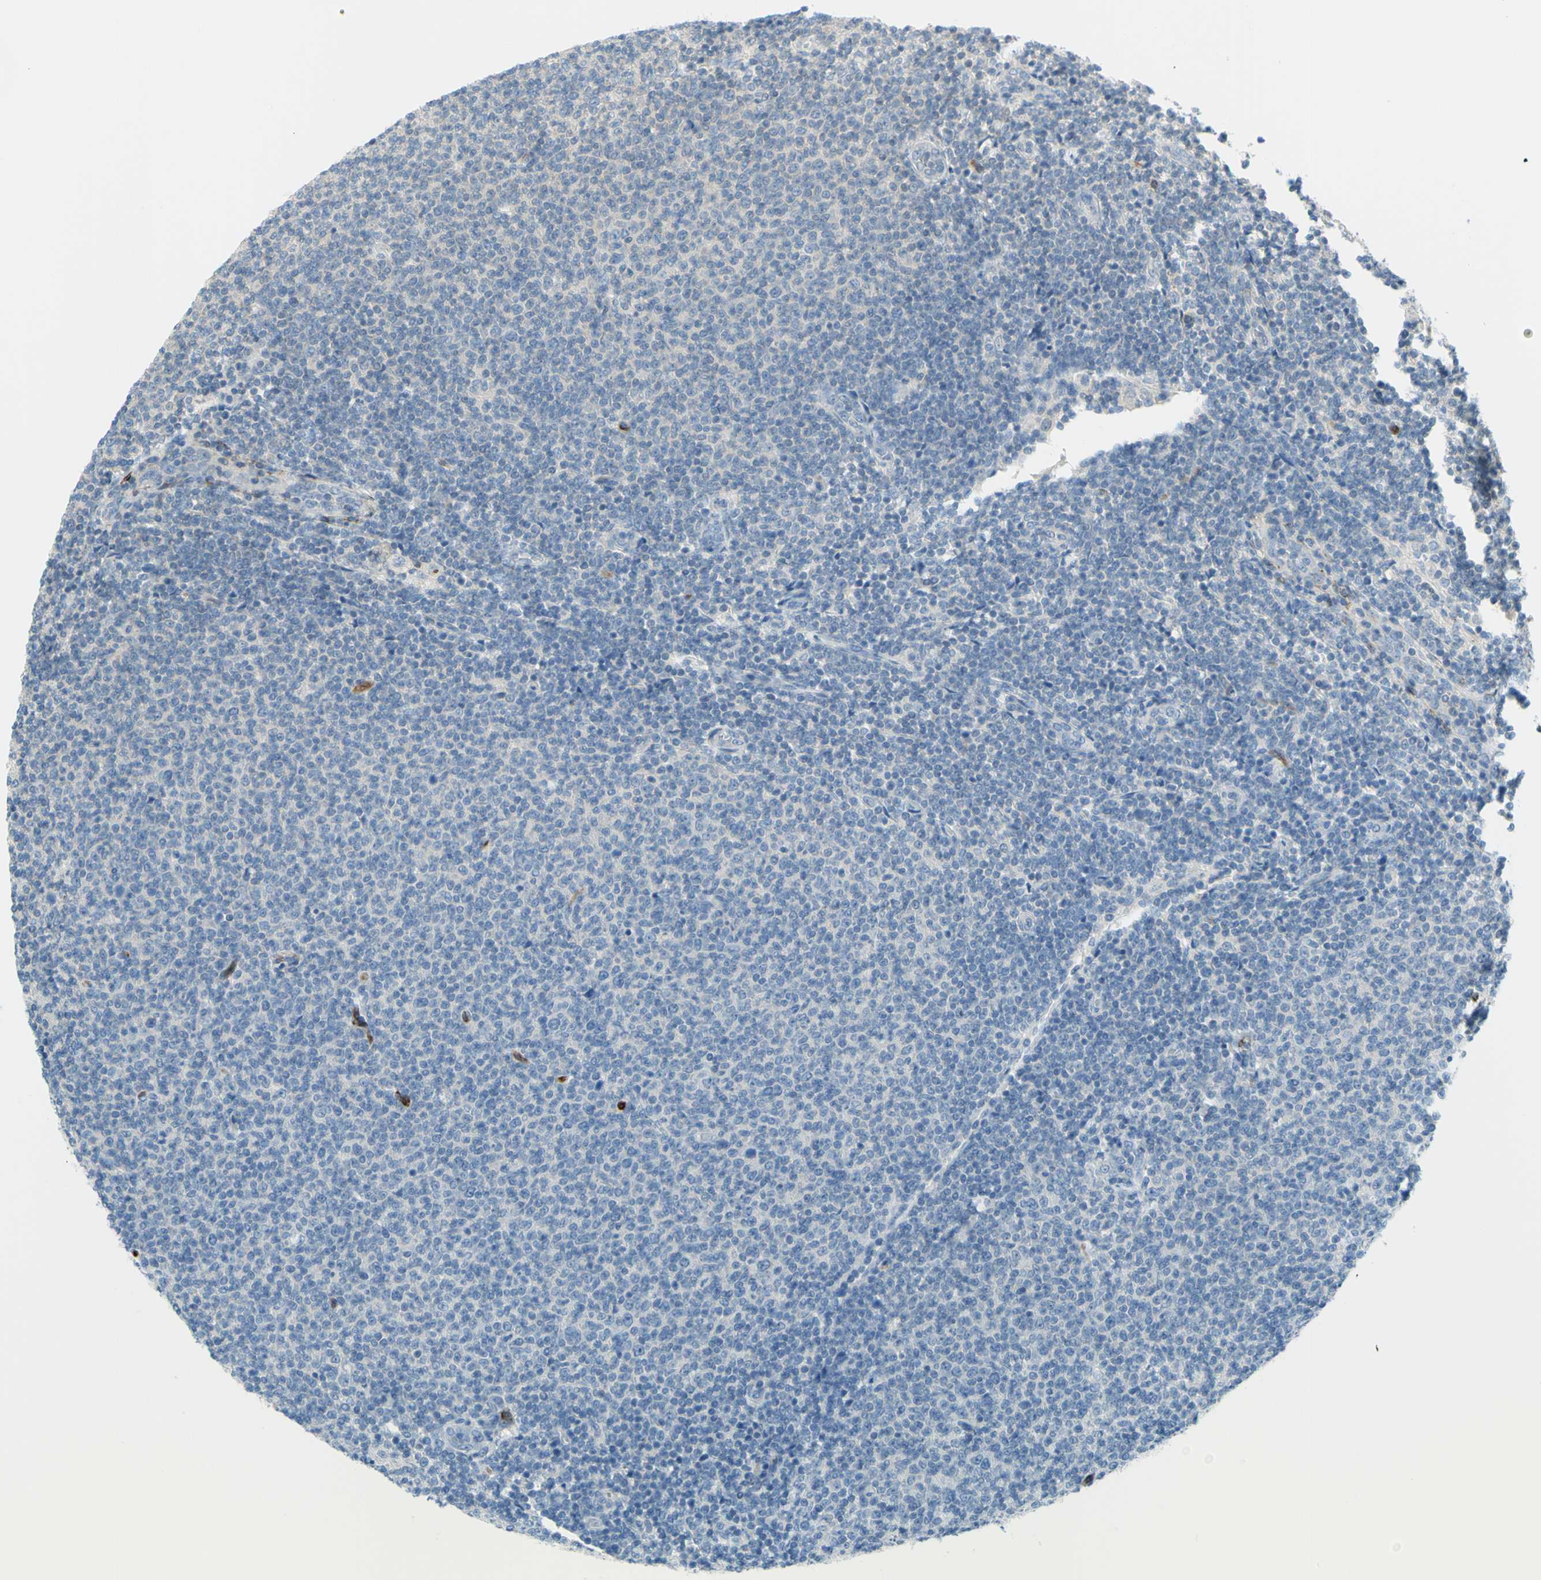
{"staining": {"intensity": "negative", "quantity": "none", "location": "none"}, "tissue": "lymphoma", "cell_type": "Tumor cells", "image_type": "cancer", "snomed": [{"axis": "morphology", "description": "Malignant lymphoma, non-Hodgkin's type, Low grade"}, {"axis": "topography", "description": "Lymph node"}], "caption": "IHC image of human lymphoma stained for a protein (brown), which reveals no staining in tumor cells.", "gene": "PRRG2", "patient": {"sex": "male", "age": 66}}